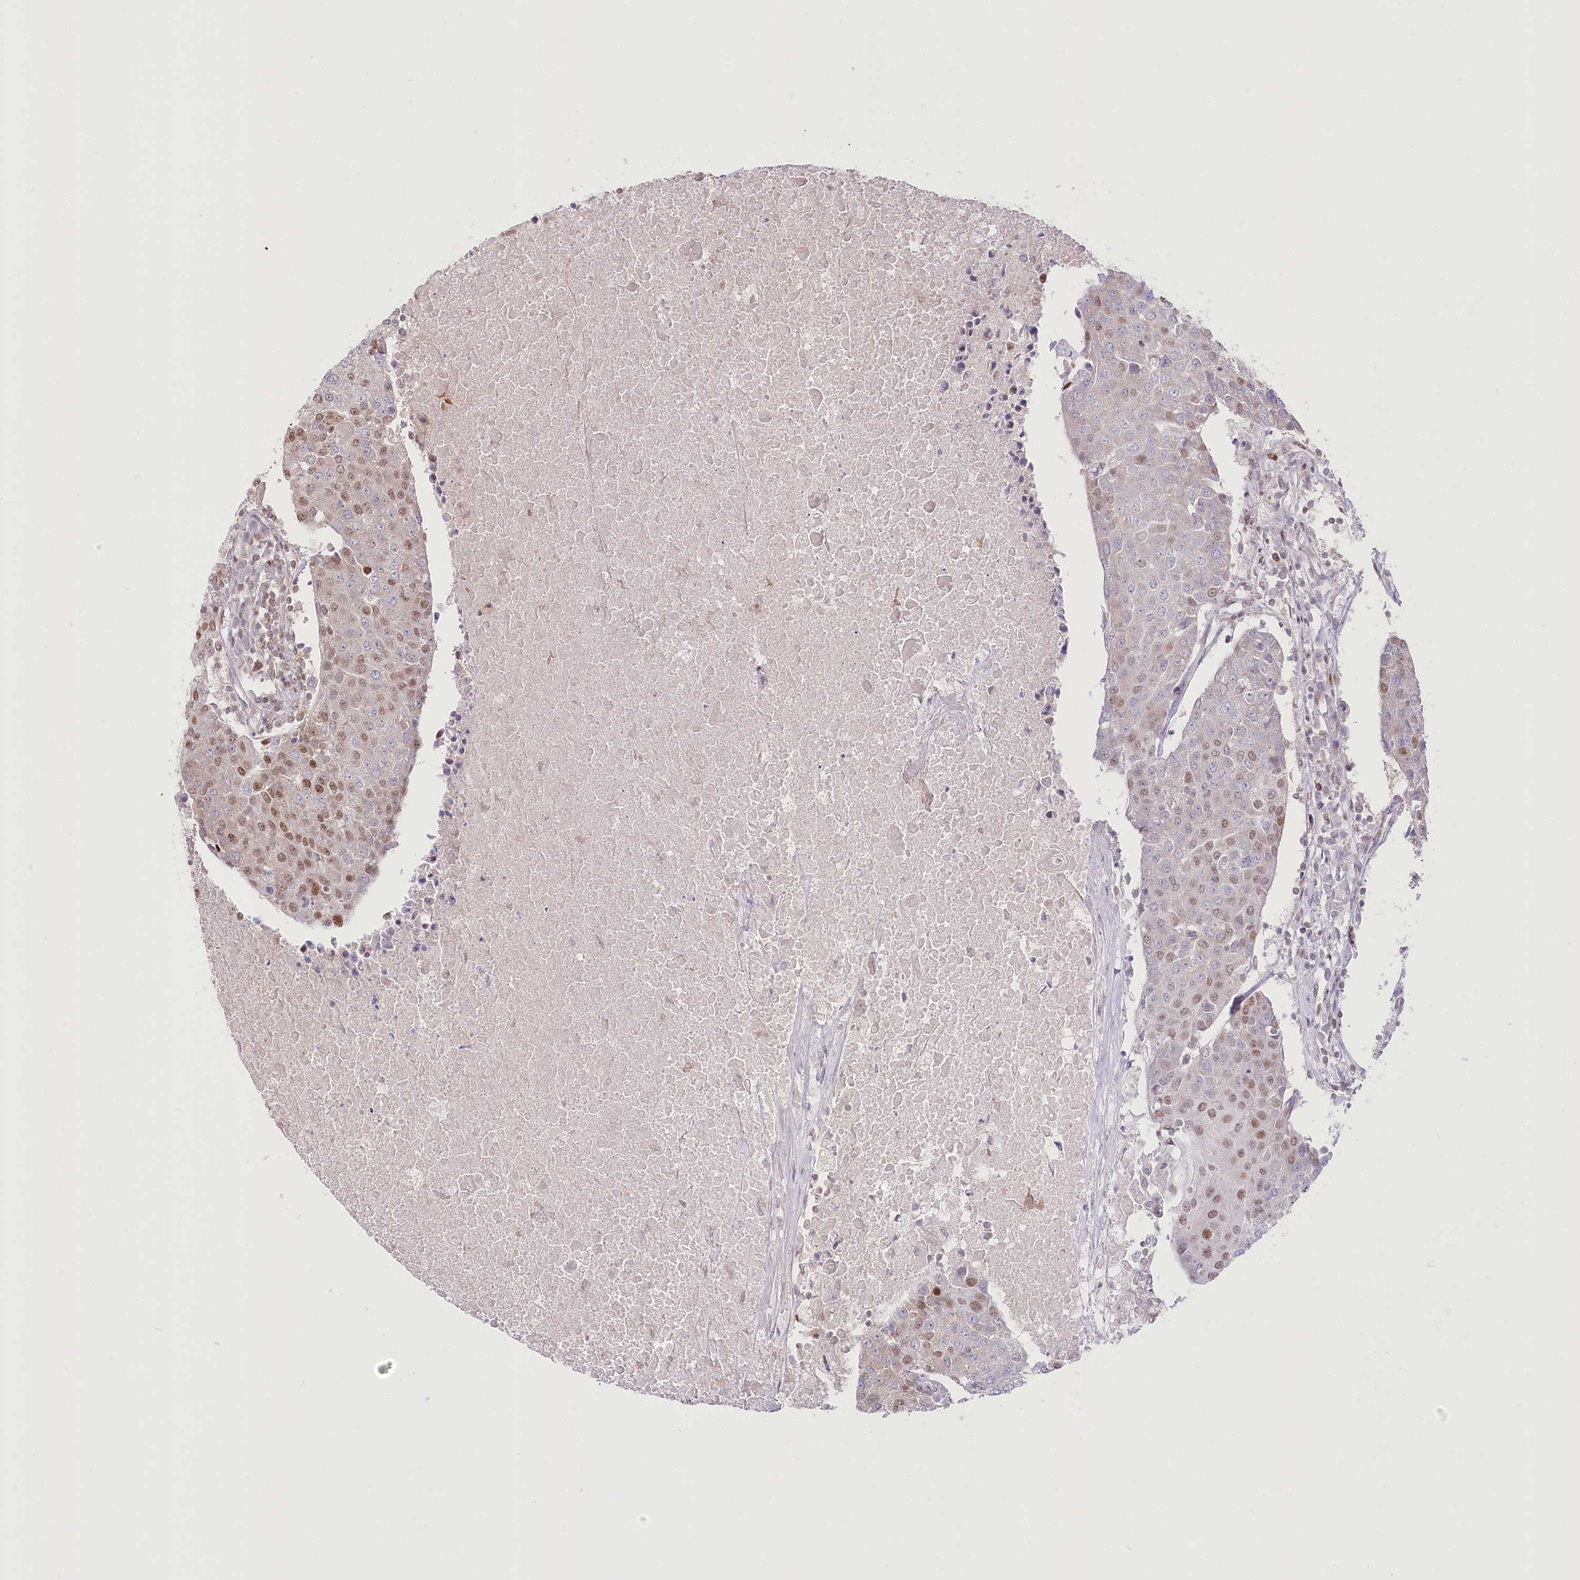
{"staining": {"intensity": "moderate", "quantity": "25%-75%", "location": "nuclear"}, "tissue": "urothelial cancer", "cell_type": "Tumor cells", "image_type": "cancer", "snomed": [{"axis": "morphology", "description": "Urothelial carcinoma, High grade"}, {"axis": "topography", "description": "Urinary bladder"}], "caption": "The histopathology image exhibits staining of urothelial carcinoma (high-grade), revealing moderate nuclear protein expression (brown color) within tumor cells.", "gene": "PYURF", "patient": {"sex": "female", "age": 85}}